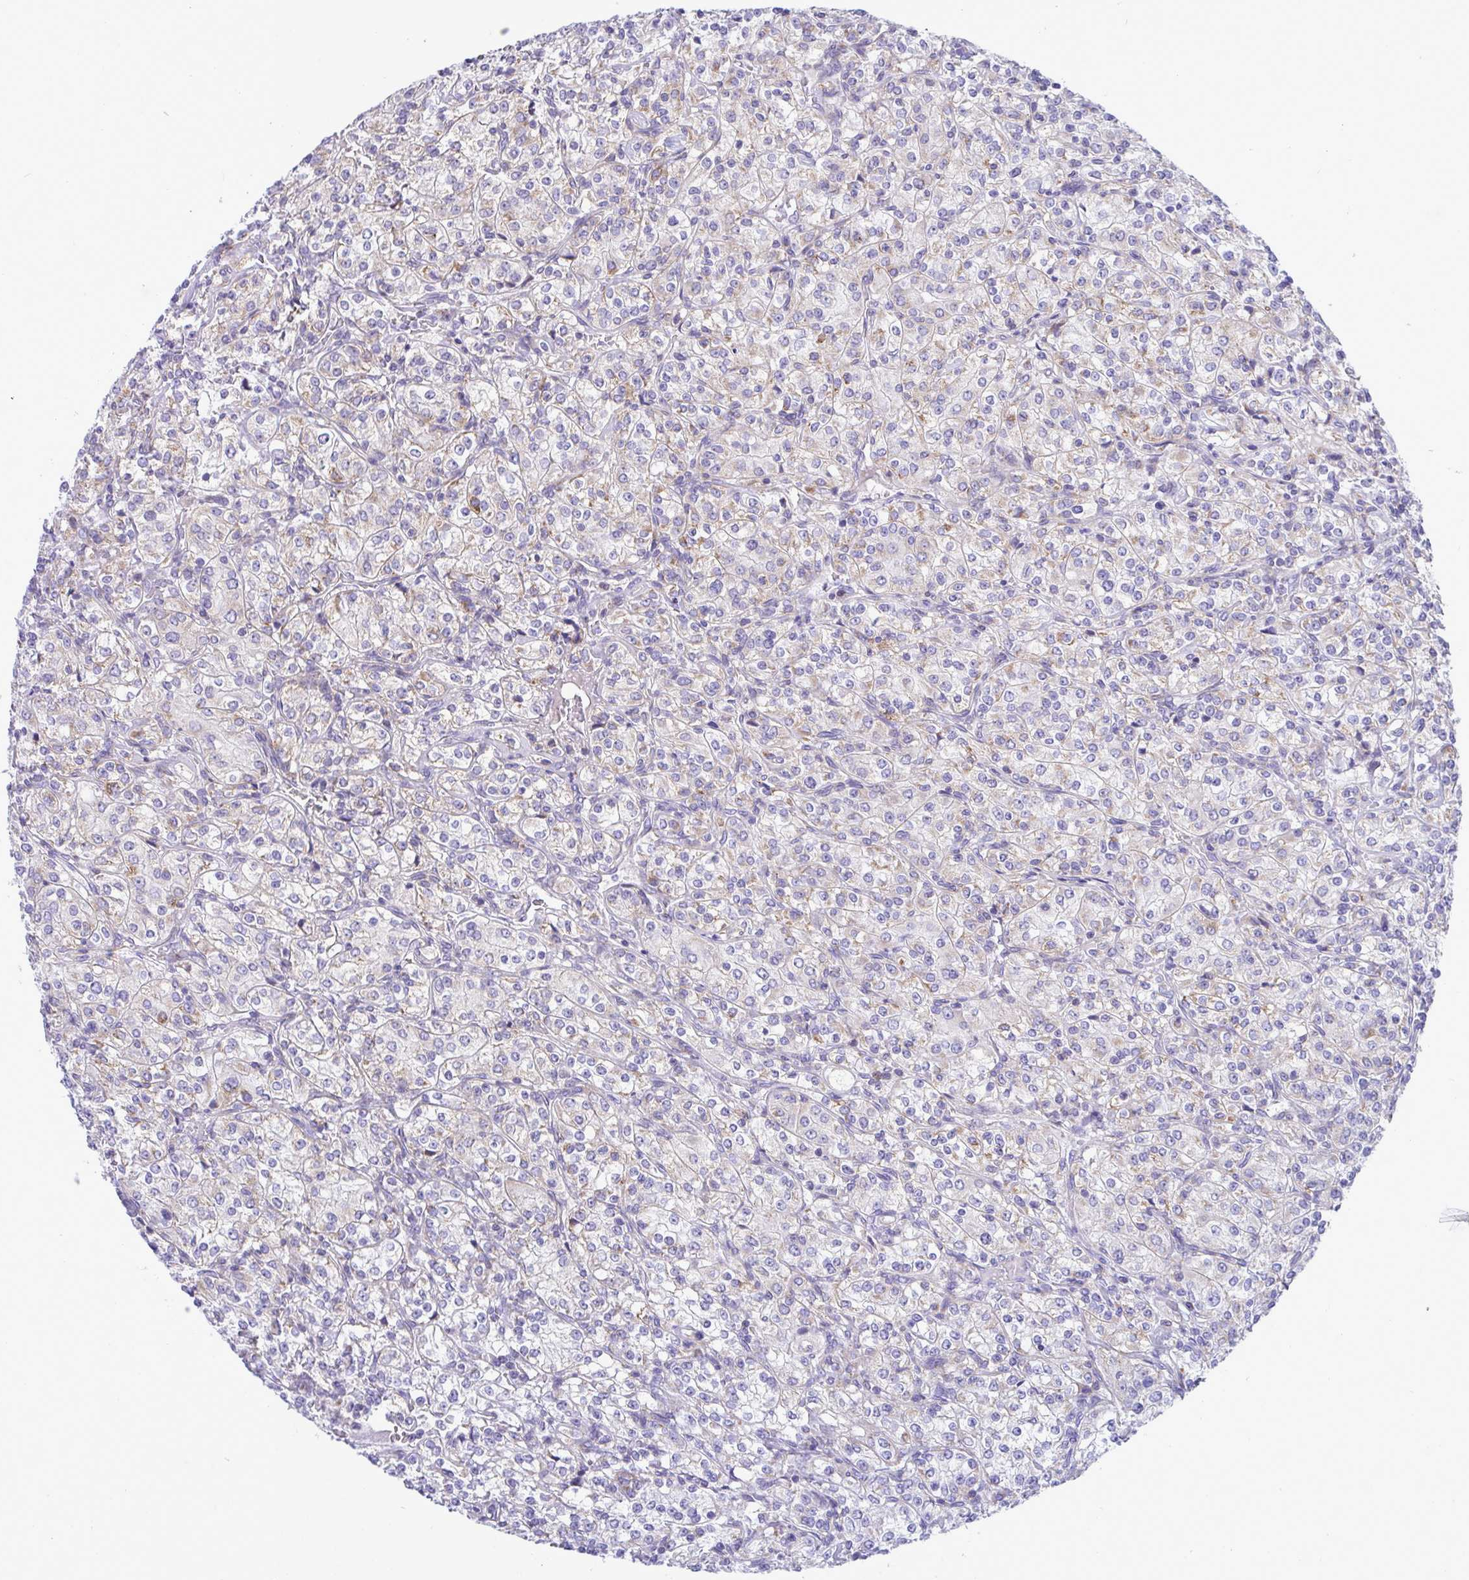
{"staining": {"intensity": "weak", "quantity": "<25%", "location": "cytoplasmic/membranous"}, "tissue": "renal cancer", "cell_type": "Tumor cells", "image_type": "cancer", "snomed": [{"axis": "morphology", "description": "Adenocarcinoma, NOS"}, {"axis": "topography", "description": "Kidney"}], "caption": "Tumor cells show no significant protein positivity in renal cancer (adenocarcinoma).", "gene": "DTX3", "patient": {"sex": "male", "age": 77}}